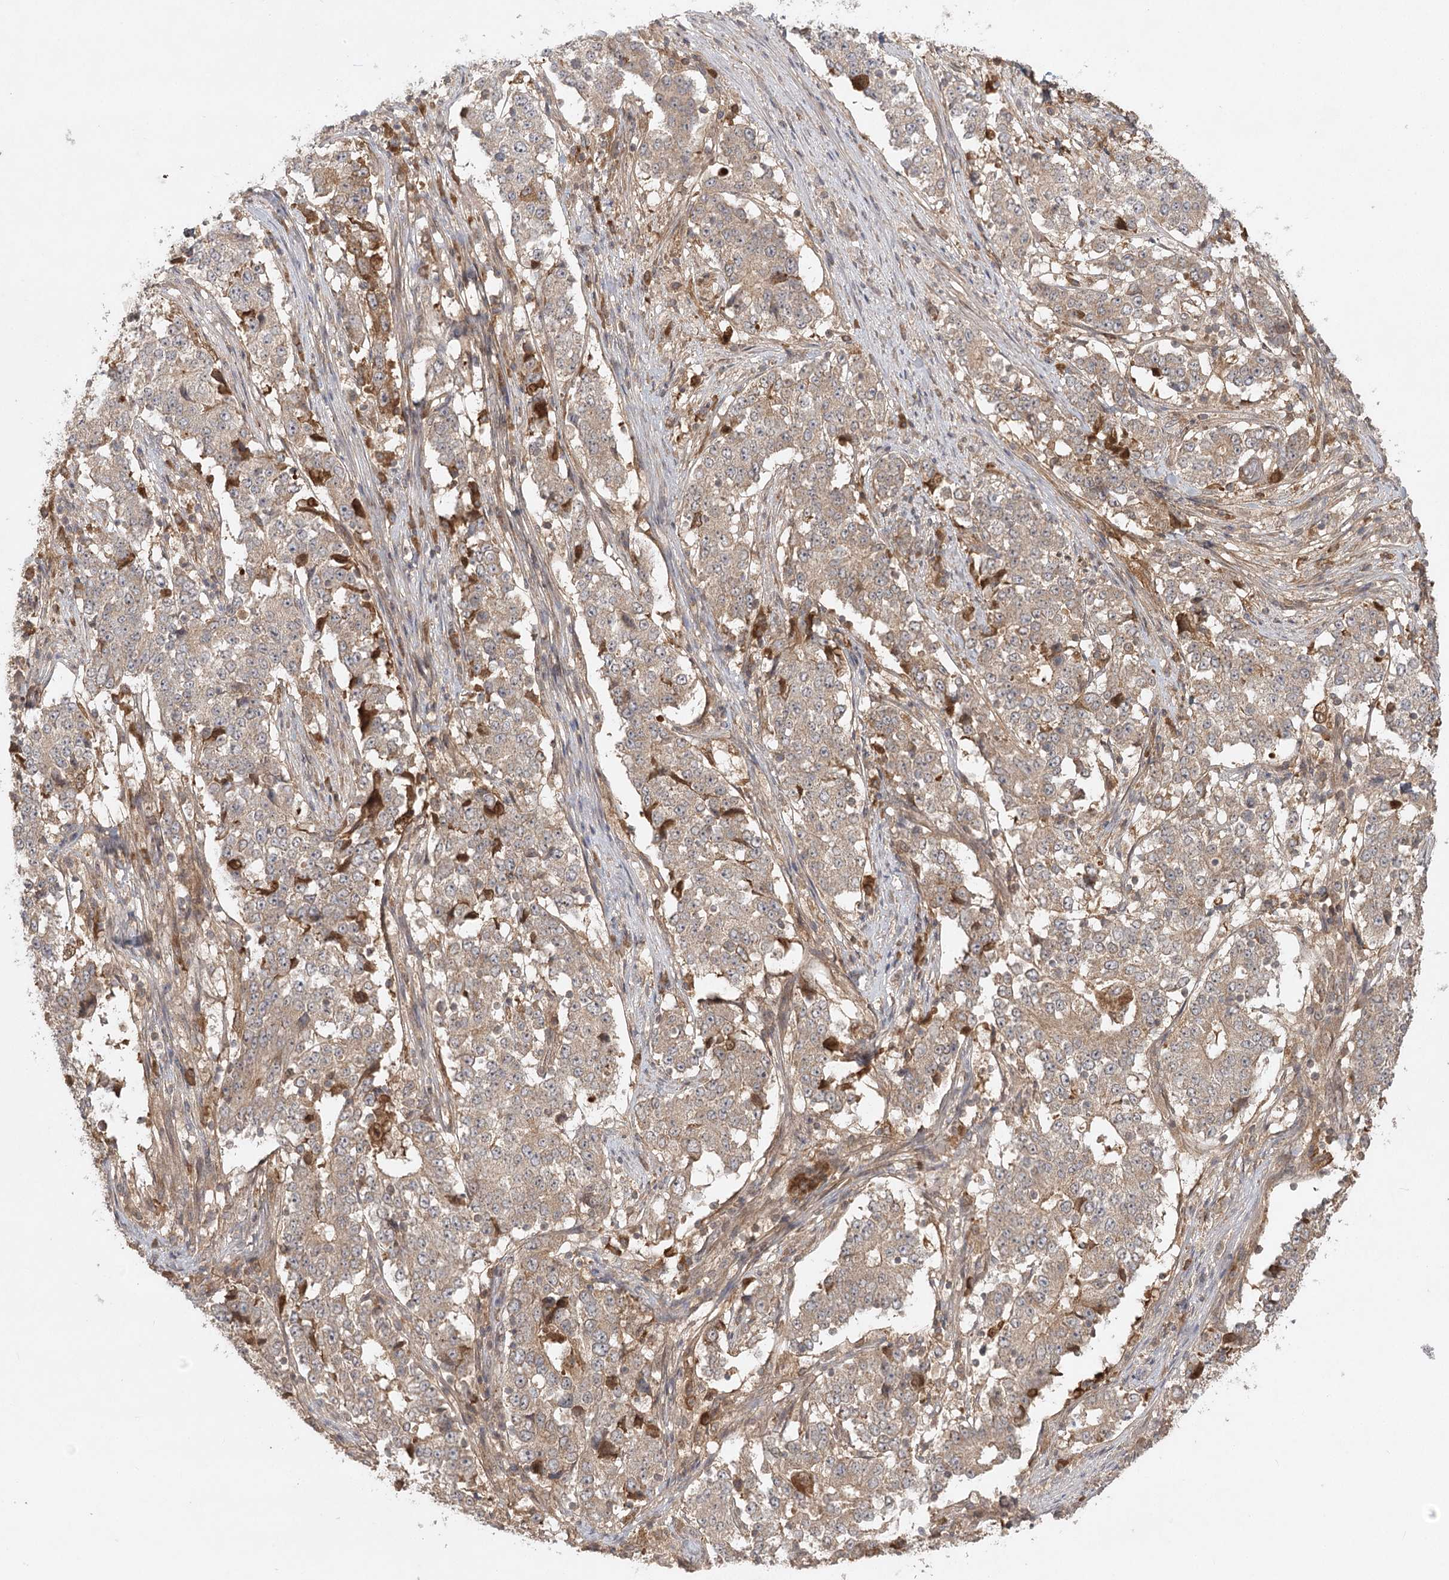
{"staining": {"intensity": "weak", "quantity": "25%-75%", "location": "cytoplasmic/membranous"}, "tissue": "stomach cancer", "cell_type": "Tumor cells", "image_type": "cancer", "snomed": [{"axis": "morphology", "description": "Adenocarcinoma, NOS"}, {"axis": "topography", "description": "Stomach"}], "caption": "Approximately 25%-75% of tumor cells in adenocarcinoma (stomach) show weak cytoplasmic/membranous protein staining as visualized by brown immunohistochemical staining.", "gene": "ARL13A", "patient": {"sex": "male", "age": 59}}